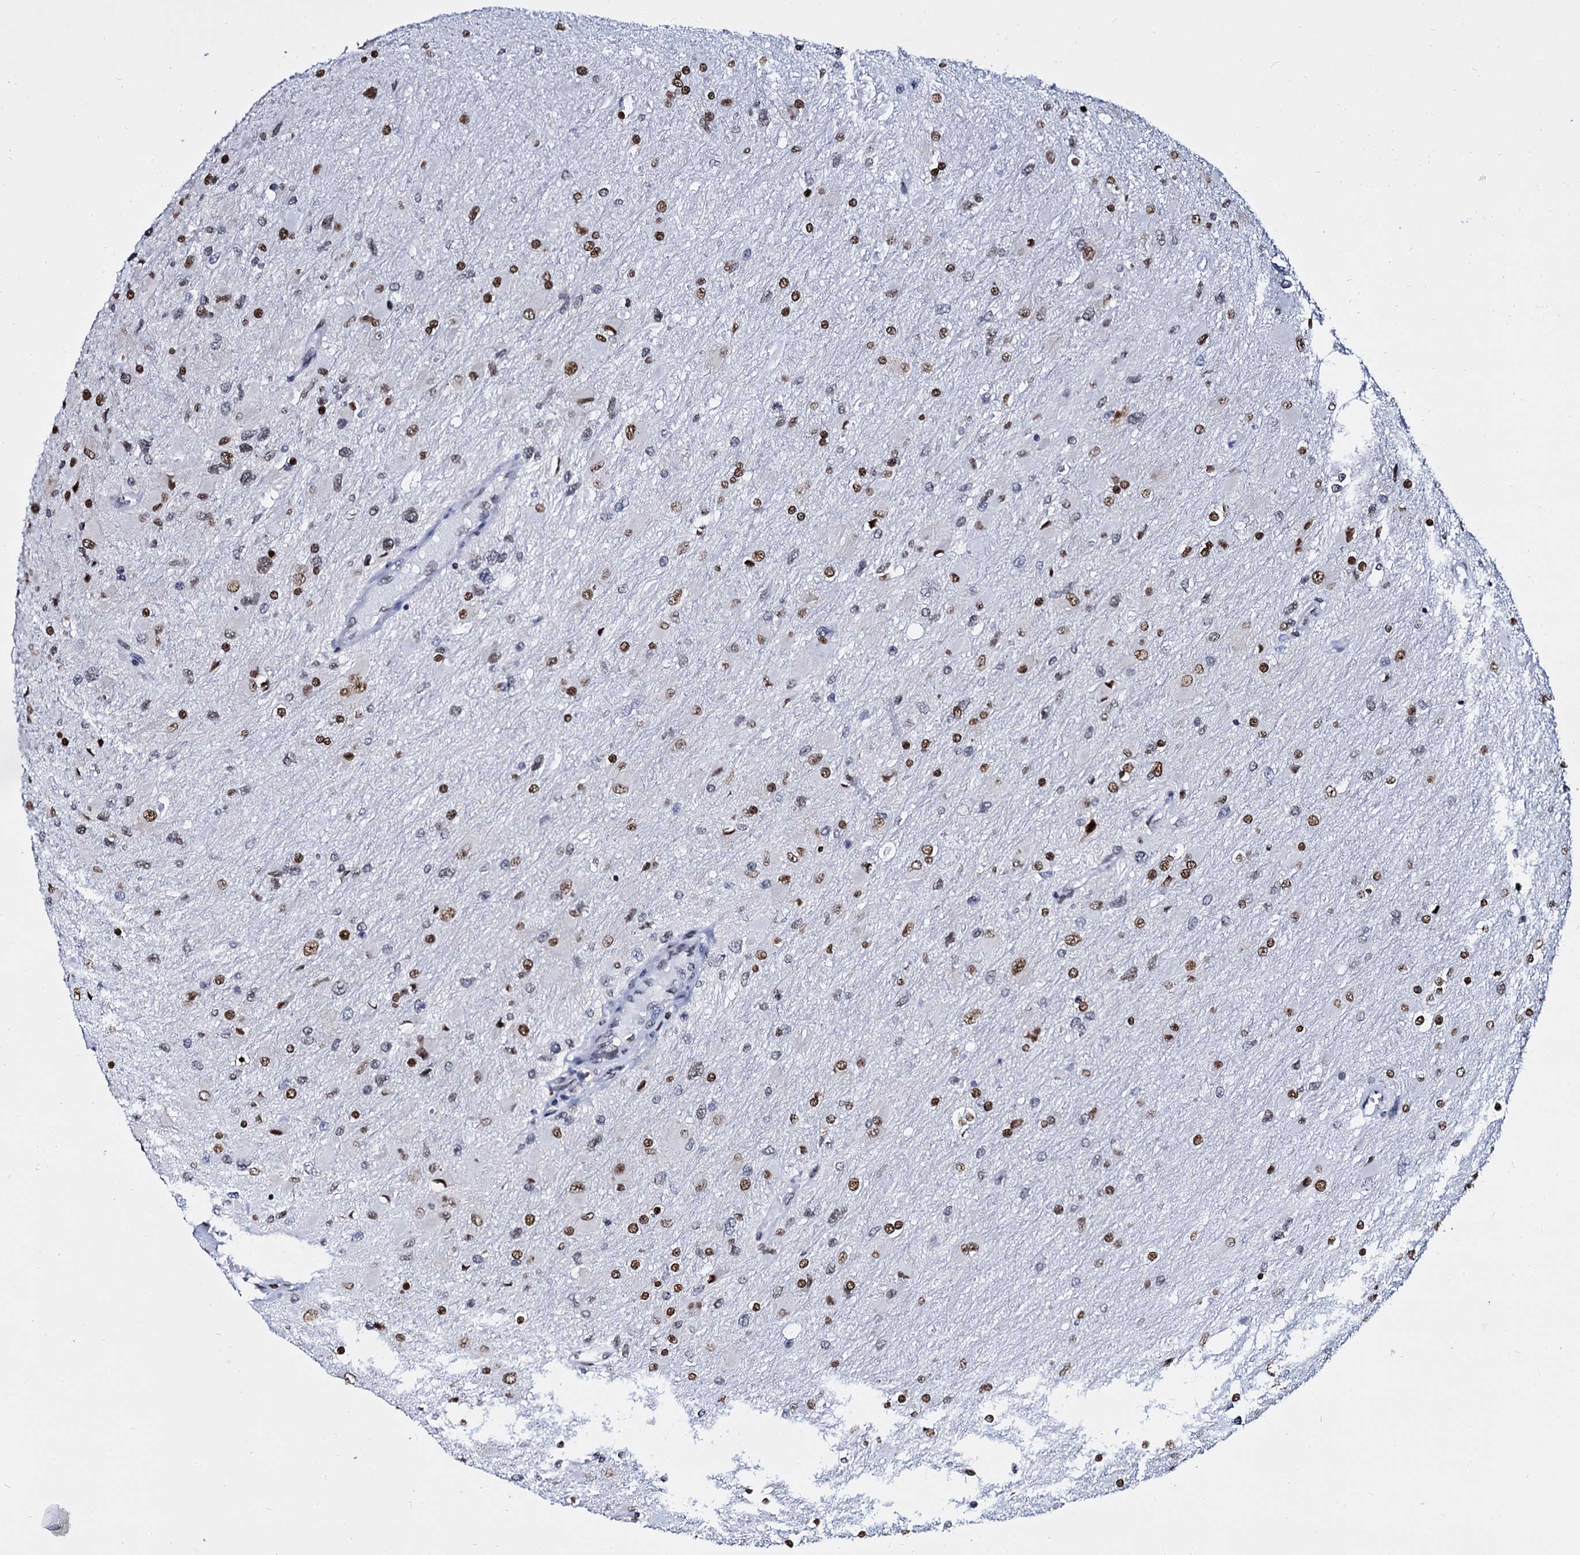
{"staining": {"intensity": "moderate", "quantity": ">75%", "location": "nuclear"}, "tissue": "glioma", "cell_type": "Tumor cells", "image_type": "cancer", "snomed": [{"axis": "morphology", "description": "Glioma, malignant, High grade"}, {"axis": "topography", "description": "Cerebral cortex"}], "caption": "IHC of glioma shows medium levels of moderate nuclear staining in approximately >75% of tumor cells.", "gene": "CMAS", "patient": {"sex": "female", "age": 36}}